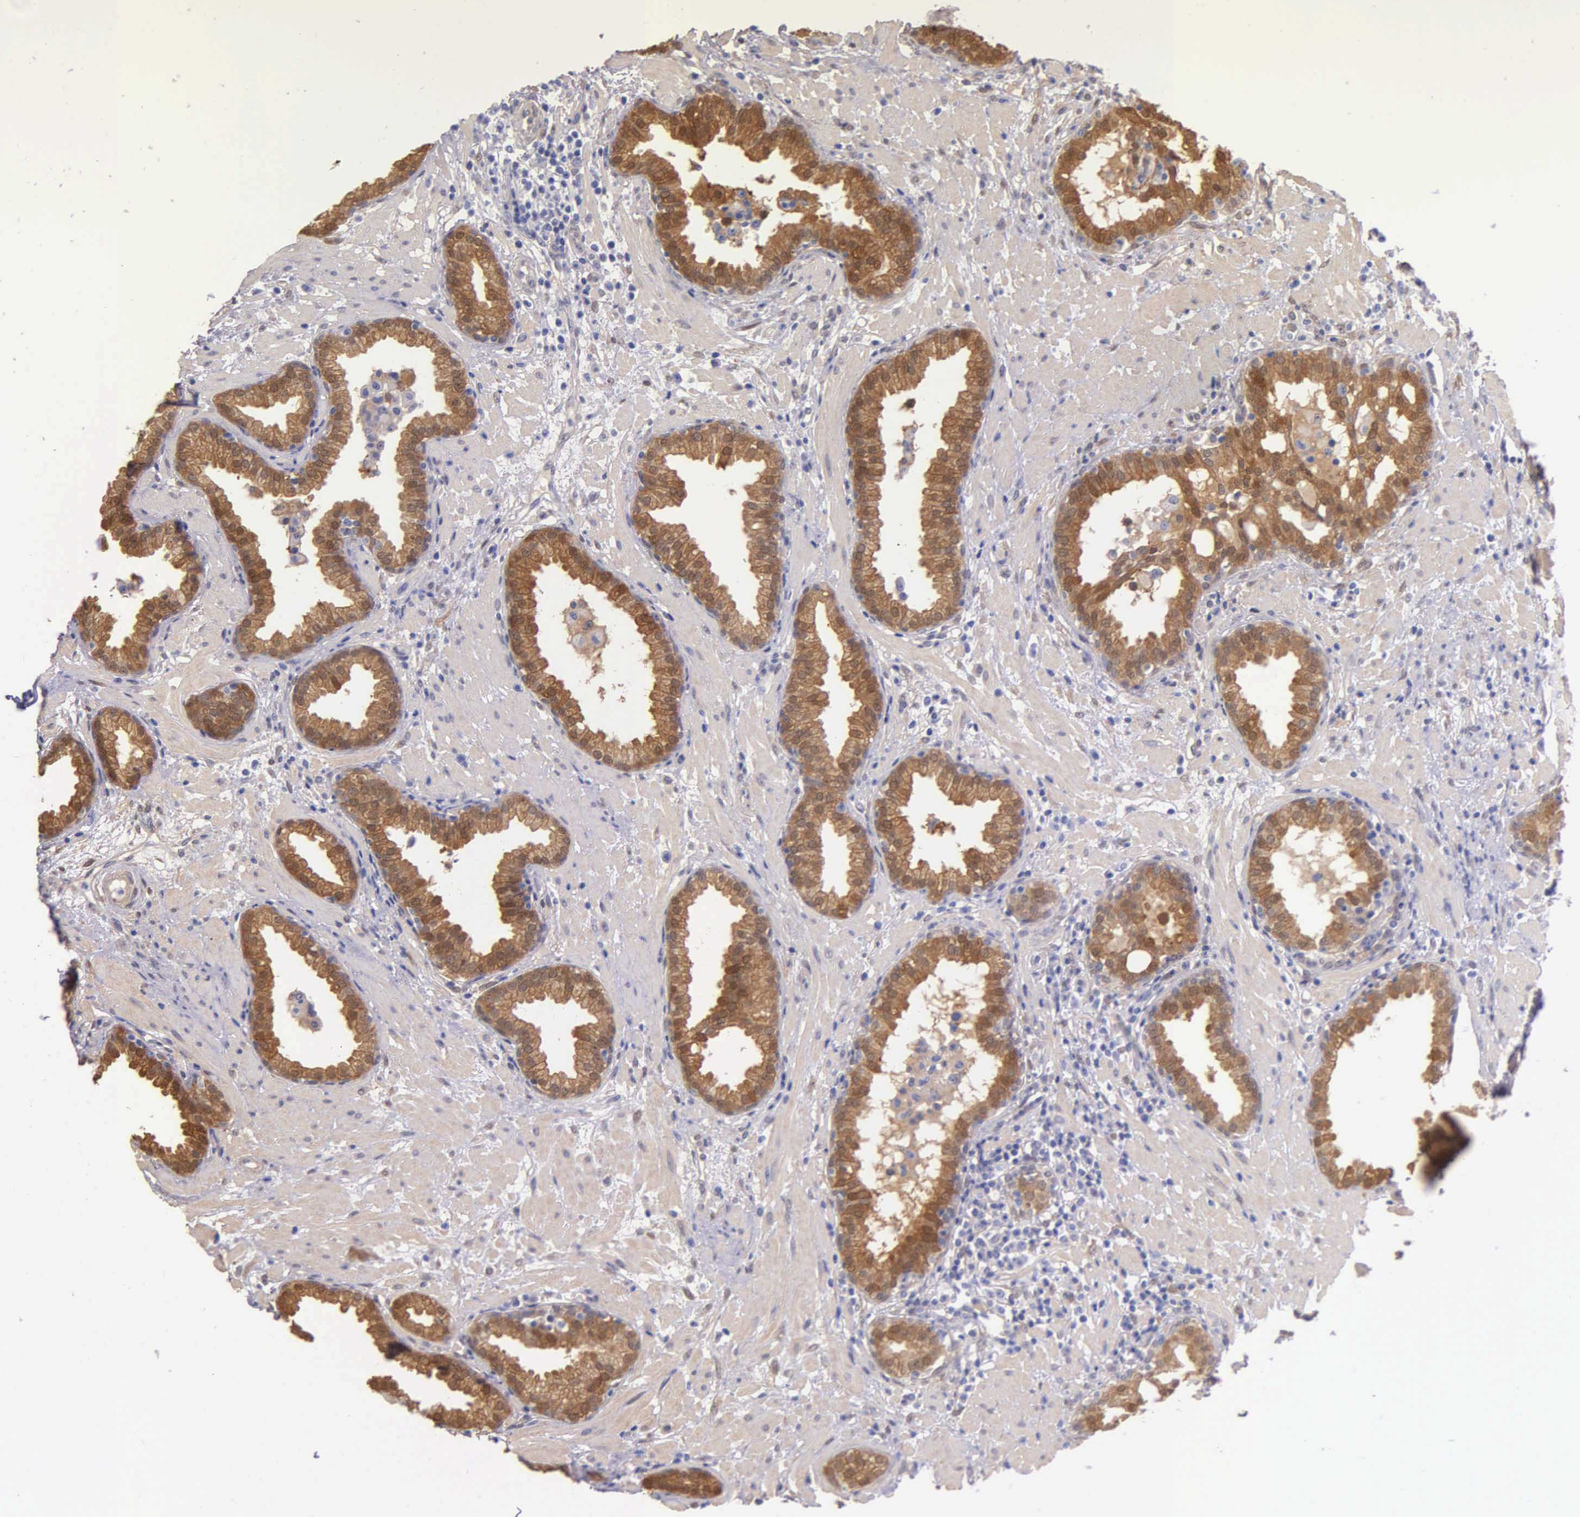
{"staining": {"intensity": "strong", "quantity": ">75%", "location": "cytoplasmic/membranous"}, "tissue": "prostate", "cell_type": "Glandular cells", "image_type": "normal", "snomed": [{"axis": "morphology", "description": "Normal tissue, NOS"}, {"axis": "topography", "description": "Prostate"}], "caption": "Prostate stained with DAB (3,3'-diaminobenzidine) immunohistochemistry exhibits high levels of strong cytoplasmic/membranous expression in approximately >75% of glandular cells. The staining is performed using DAB (3,3'-diaminobenzidine) brown chromogen to label protein expression. The nuclei are counter-stained blue using hematoxylin.", "gene": "GSTT2B", "patient": {"sex": "male", "age": 64}}